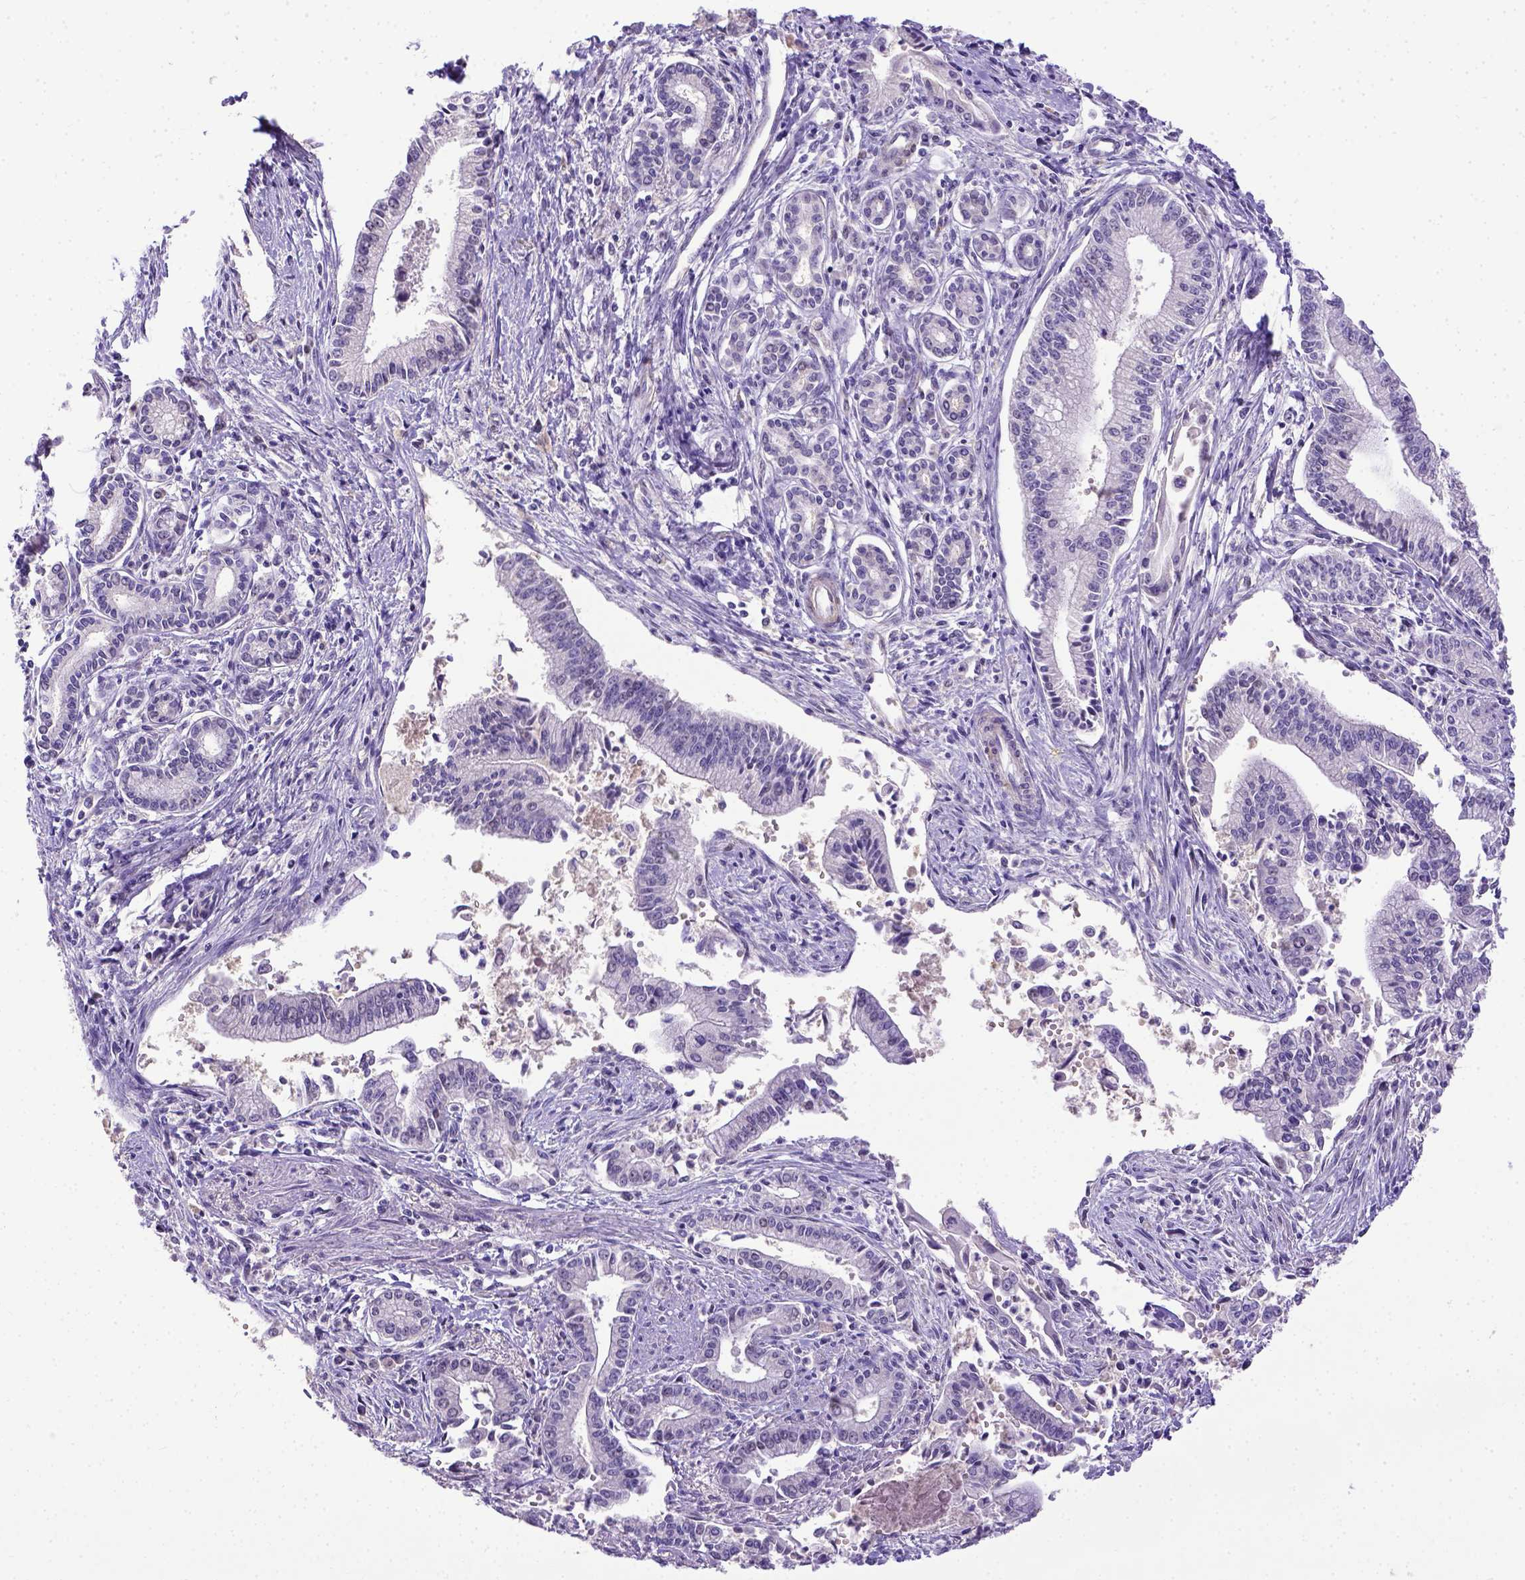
{"staining": {"intensity": "negative", "quantity": "none", "location": "none"}, "tissue": "pancreatic cancer", "cell_type": "Tumor cells", "image_type": "cancer", "snomed": [{"axis": "morphology", "description": "Adenocarcinoma, NOS"}, {"axis": "topography", "description": "Pancreas"}], "caption": "The image exhibits no staining of tumor cells in pancreatic cancer.", "gene": "BTN1A1", "patient": {"sex": "female", "age": 65}}